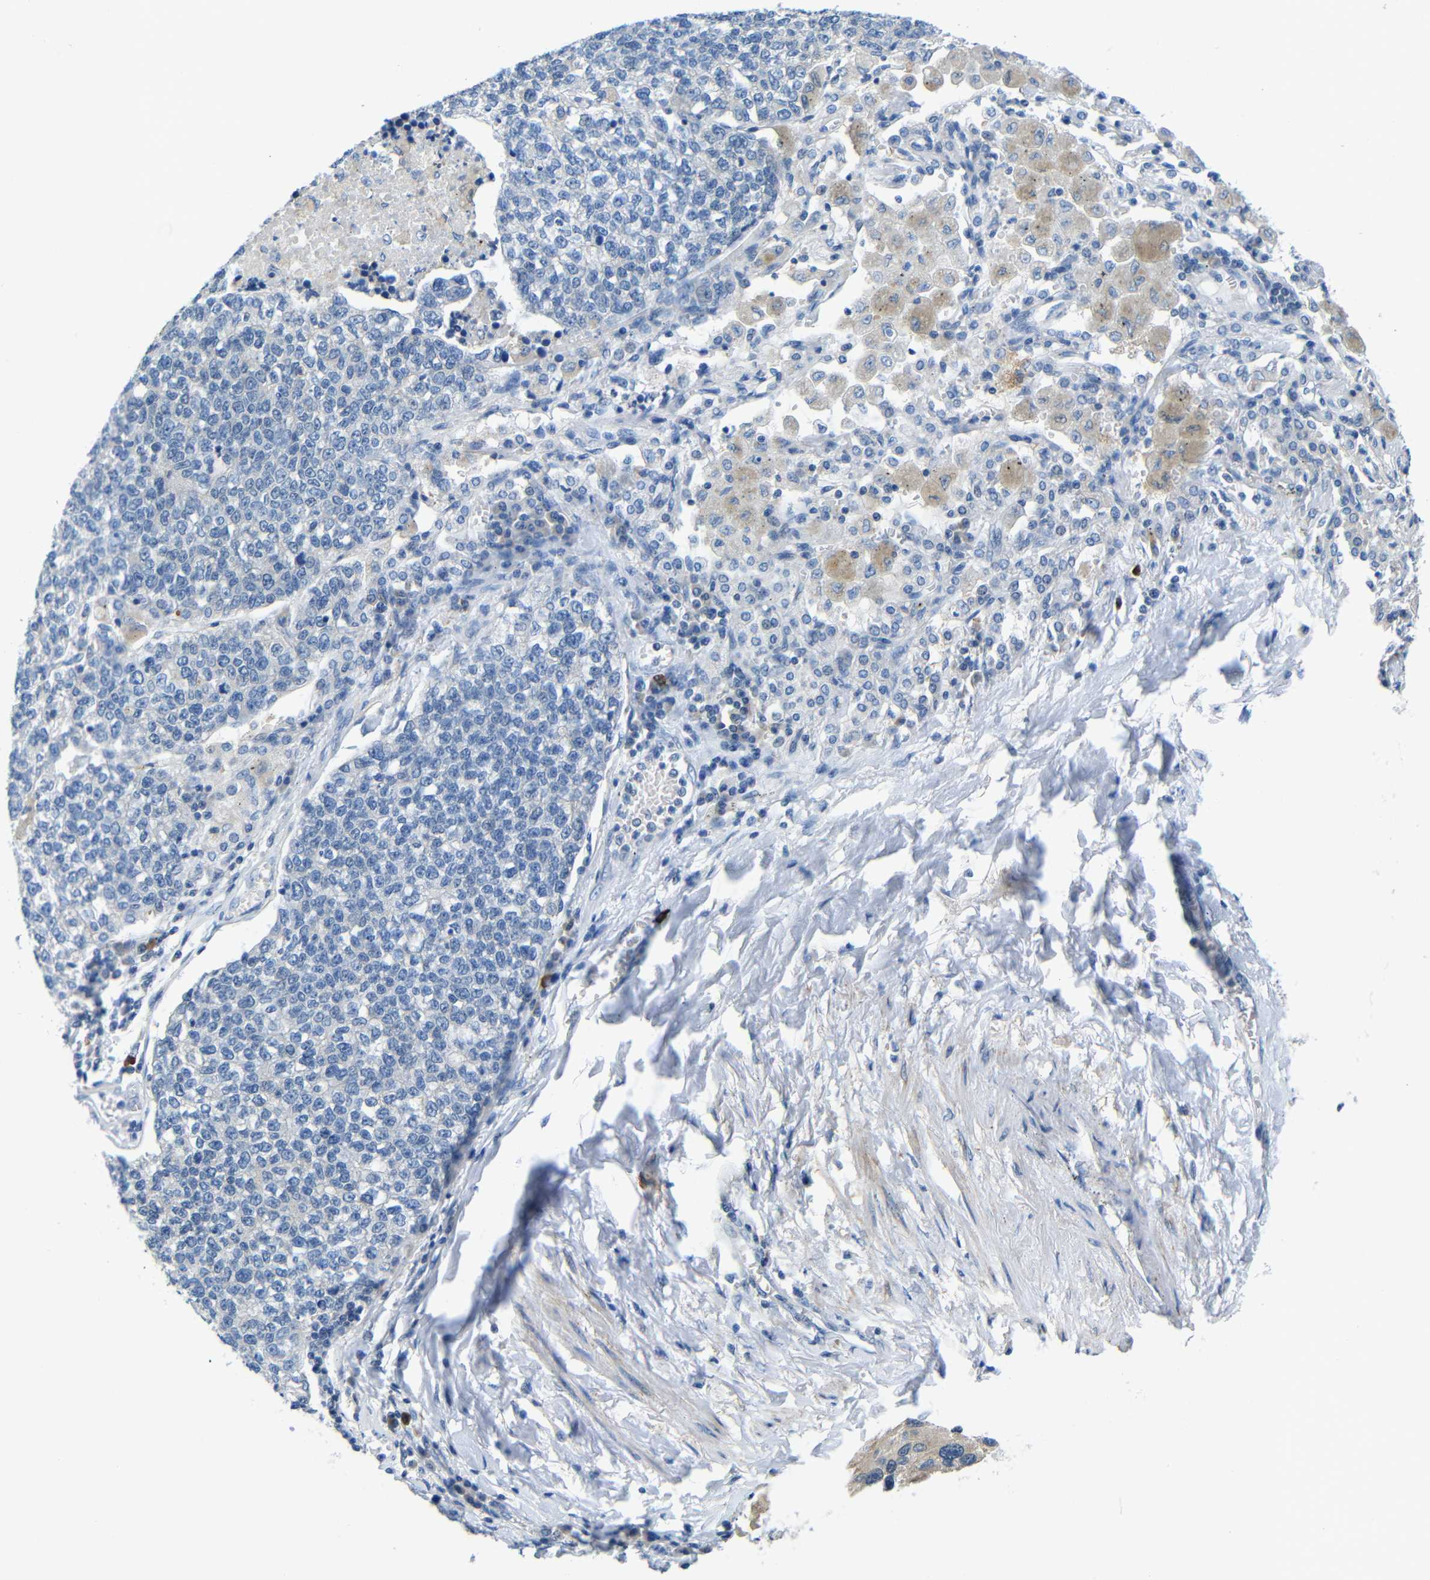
{"staining": {"intensity": "negative", "quantity": "none", "location": "none"}, "tissue": "lung cancer", "cell_type": "Tumor cells", "image_type": "cancer", "snomed": [{"axis": "morphology", "description": "Adenocarcinoma, NOS"}, {"axis": "topography", "description": "Lung"}], "caption": "Immunohistochemistry (IHC) histopathology image of neoplastic tissue: lung cancer stained with DAB (3,3'-diaminobenzidine) reveals no significant protein expression in tumor cells. (DAB IHC visualized using brightfield microscopy, high magnification).", "gene": "NEGR1", "patient": {"sex": "male", "age": 49}}